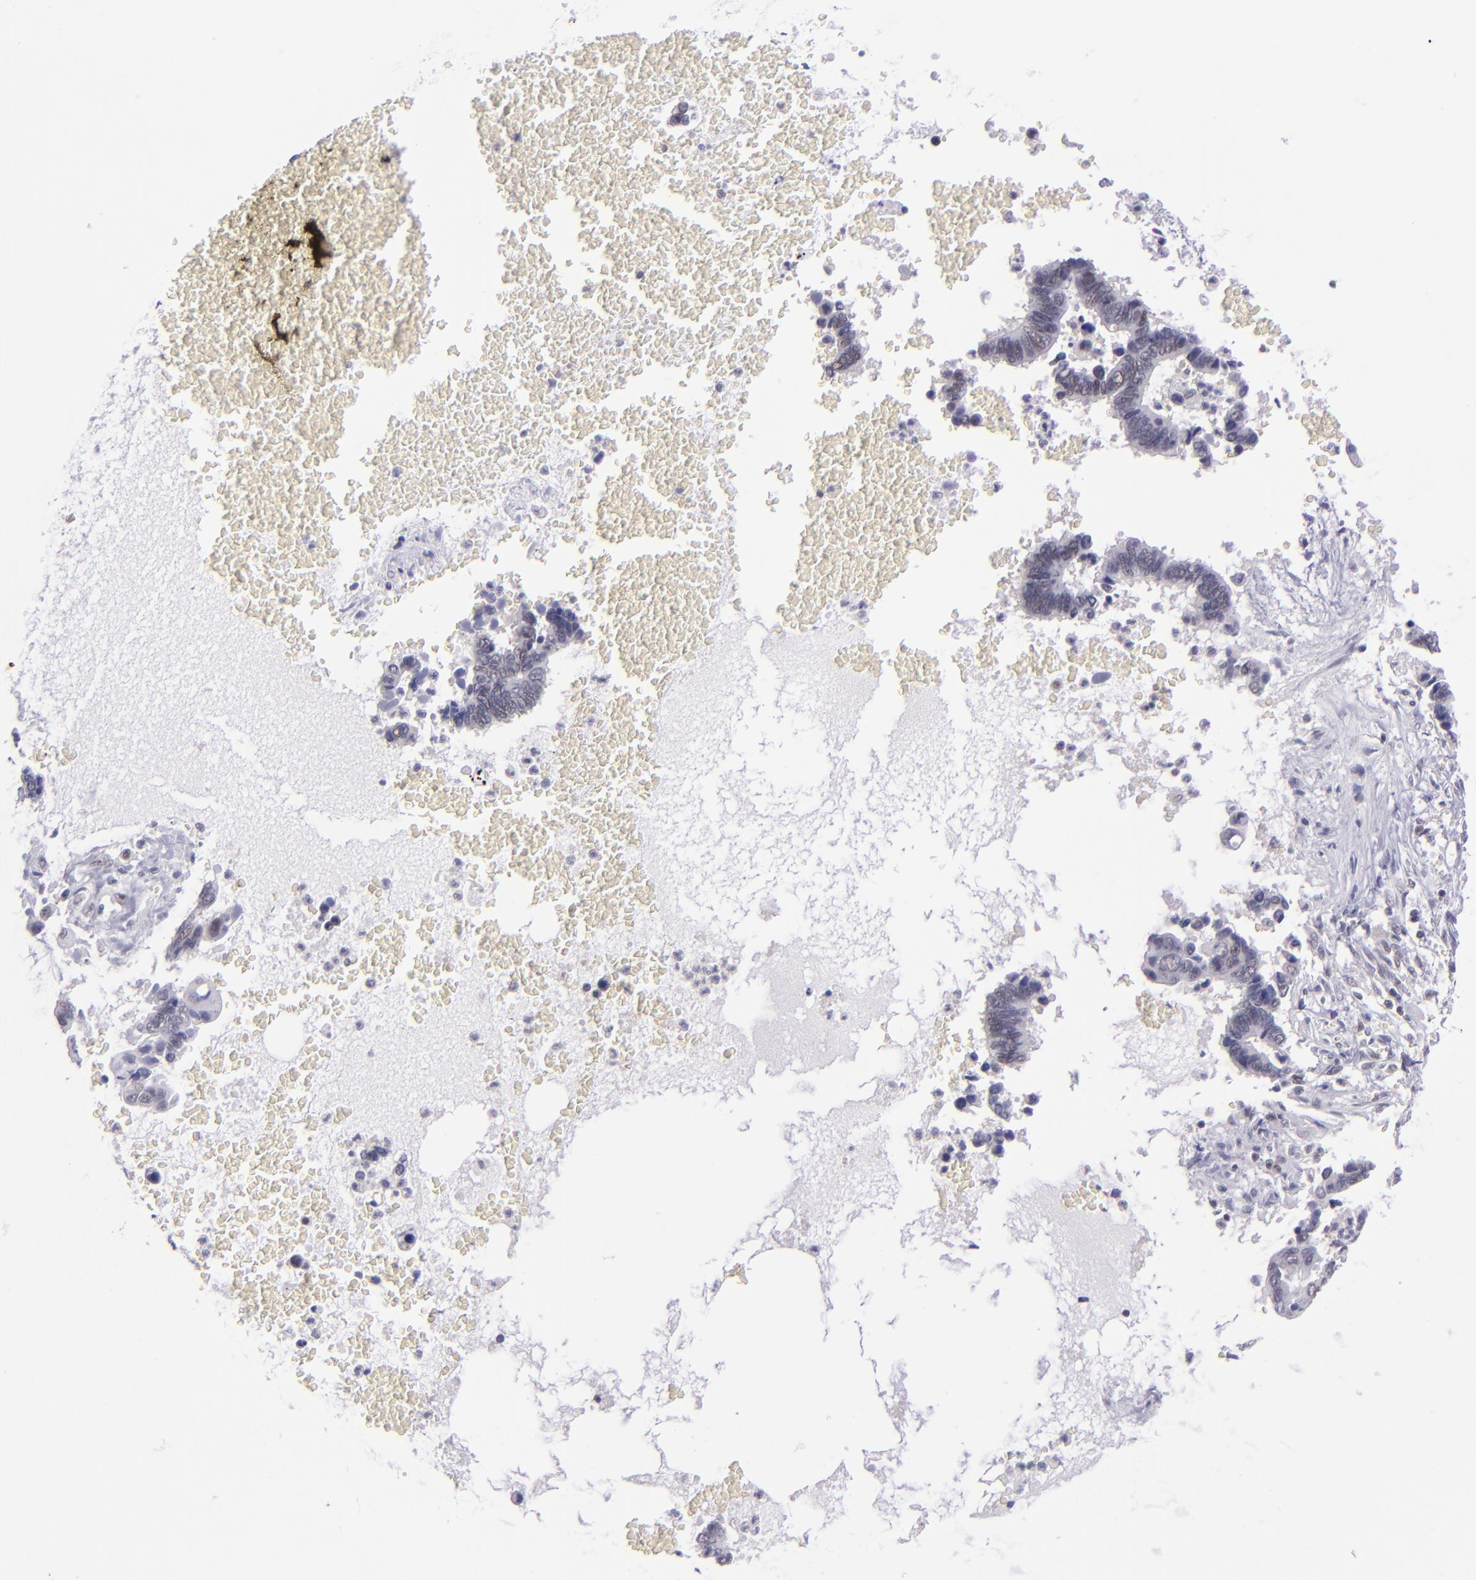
{"staining": {"intensity": "negative", "quantity": "none", "location": "none"}, "tissue": "pancreatic cancer", "cell_type": "Tumor cells", "image_type": "cancer", "snomed": [{"axis": "morphology", "description": "Adenocarcinoma, NOS"}, {"axis": "topography", "description": "Pancreas"}], "caption": "DAB immunohistochemical staining of pancreatic cancer demonstrates no significant expression in tumor cells.", "gene": "BAG1", "patient": {"sex": "female", "age": 70}}